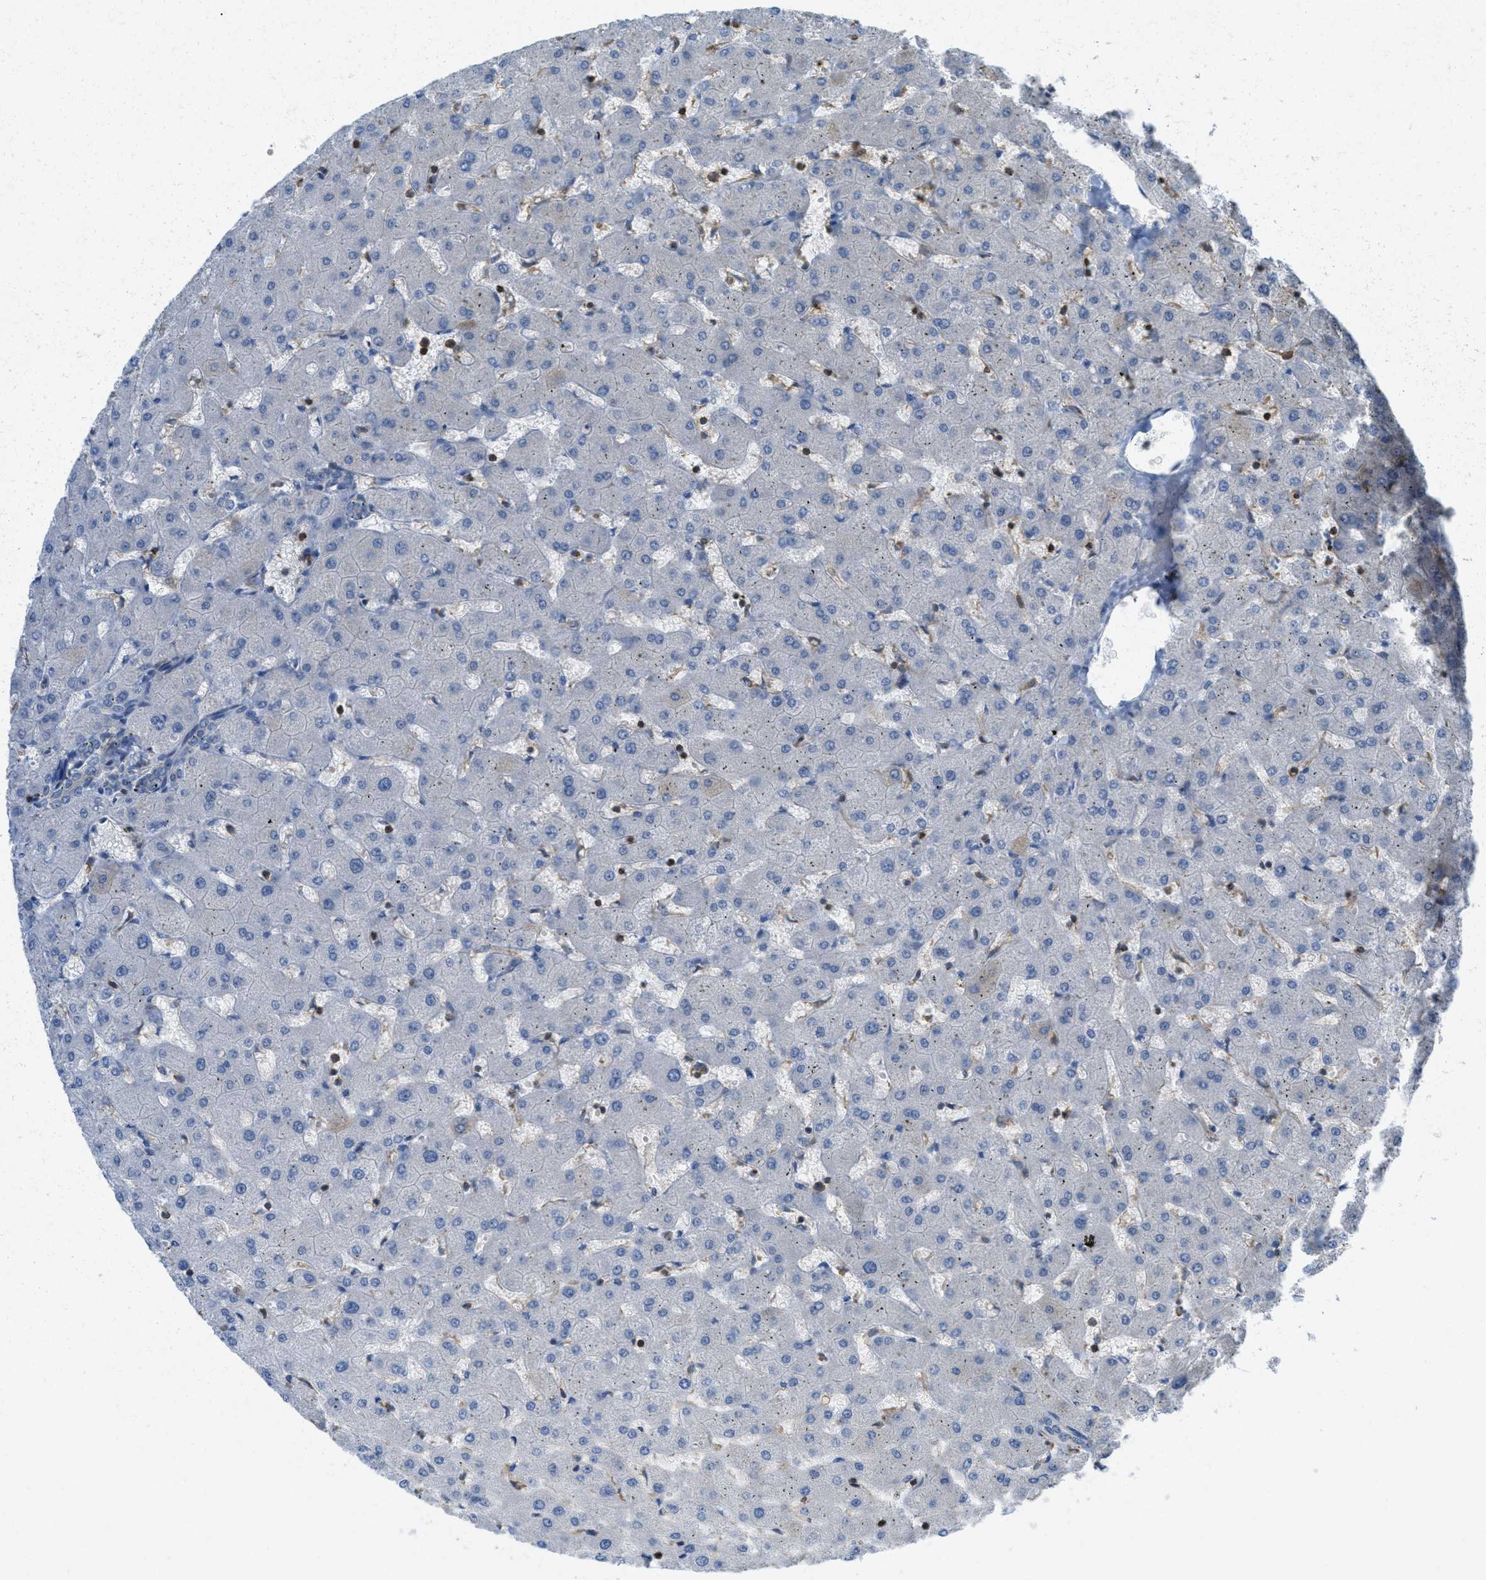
{"staining": {"intensity": "weak", "quantity": "<25%", "location": "cytoplasmic/membranous"}, "tissue": "liver", "cell_type": "Cholangiocytes", "image_type": "normal", "snomed": [{"axis": "morphology", "description": "Normal tissue, NOS"}, {"axis": "topography", "description": "Liver"}], "caption": "A high-resolution photomicrograph shows immunohistochemistry staining of benign liver, which shows no significant staining in cholangiocytes. The staining was performed using DAB (3,3'-diaminobenzidine) to visualize the protein expression in brown, while the nuclei were stained in blue with hematoxylin (Magnification: 20x).", "gene": "GRIK2", "patient": {"sex": "female", "age": 63}}